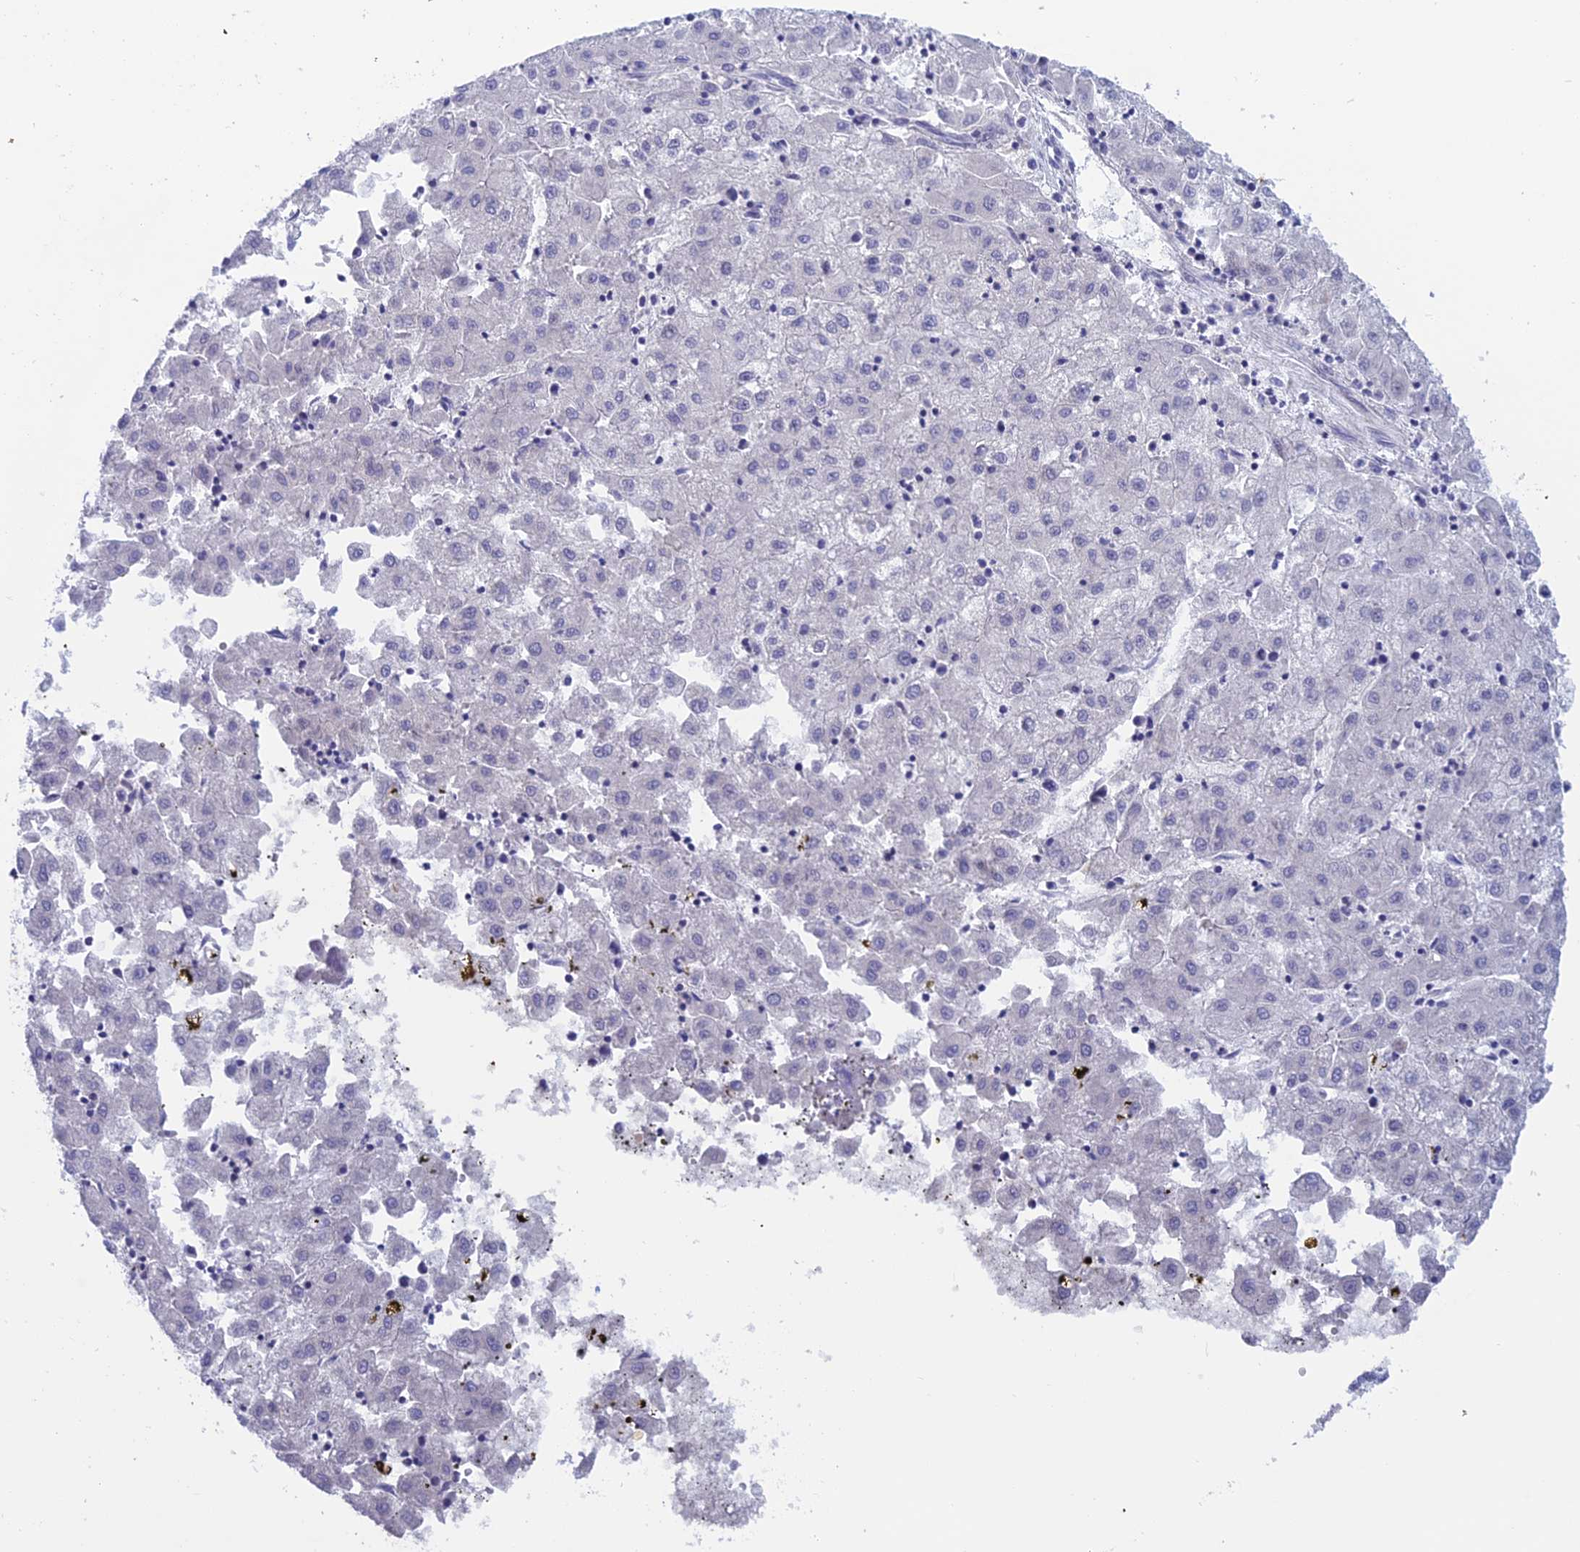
{"staining": {"intensity": "negative", "quantity": "none", "location": "none"}, "tissue": "liver cancer", "cell_type": "Tumor cells", "image_type": "cancer", "snomed": [{"axis": "morphology", "description": "Carcinoma, Hepatocellular, NOS"}, {"axis": "topography", "description": "Liver"}], "caption": "A photomicrograph of liver cancer stained for a protein displays no brown staining in tumor cells.", "gene": "XPO7", "patient": {"sex": "male", "age": 72}}